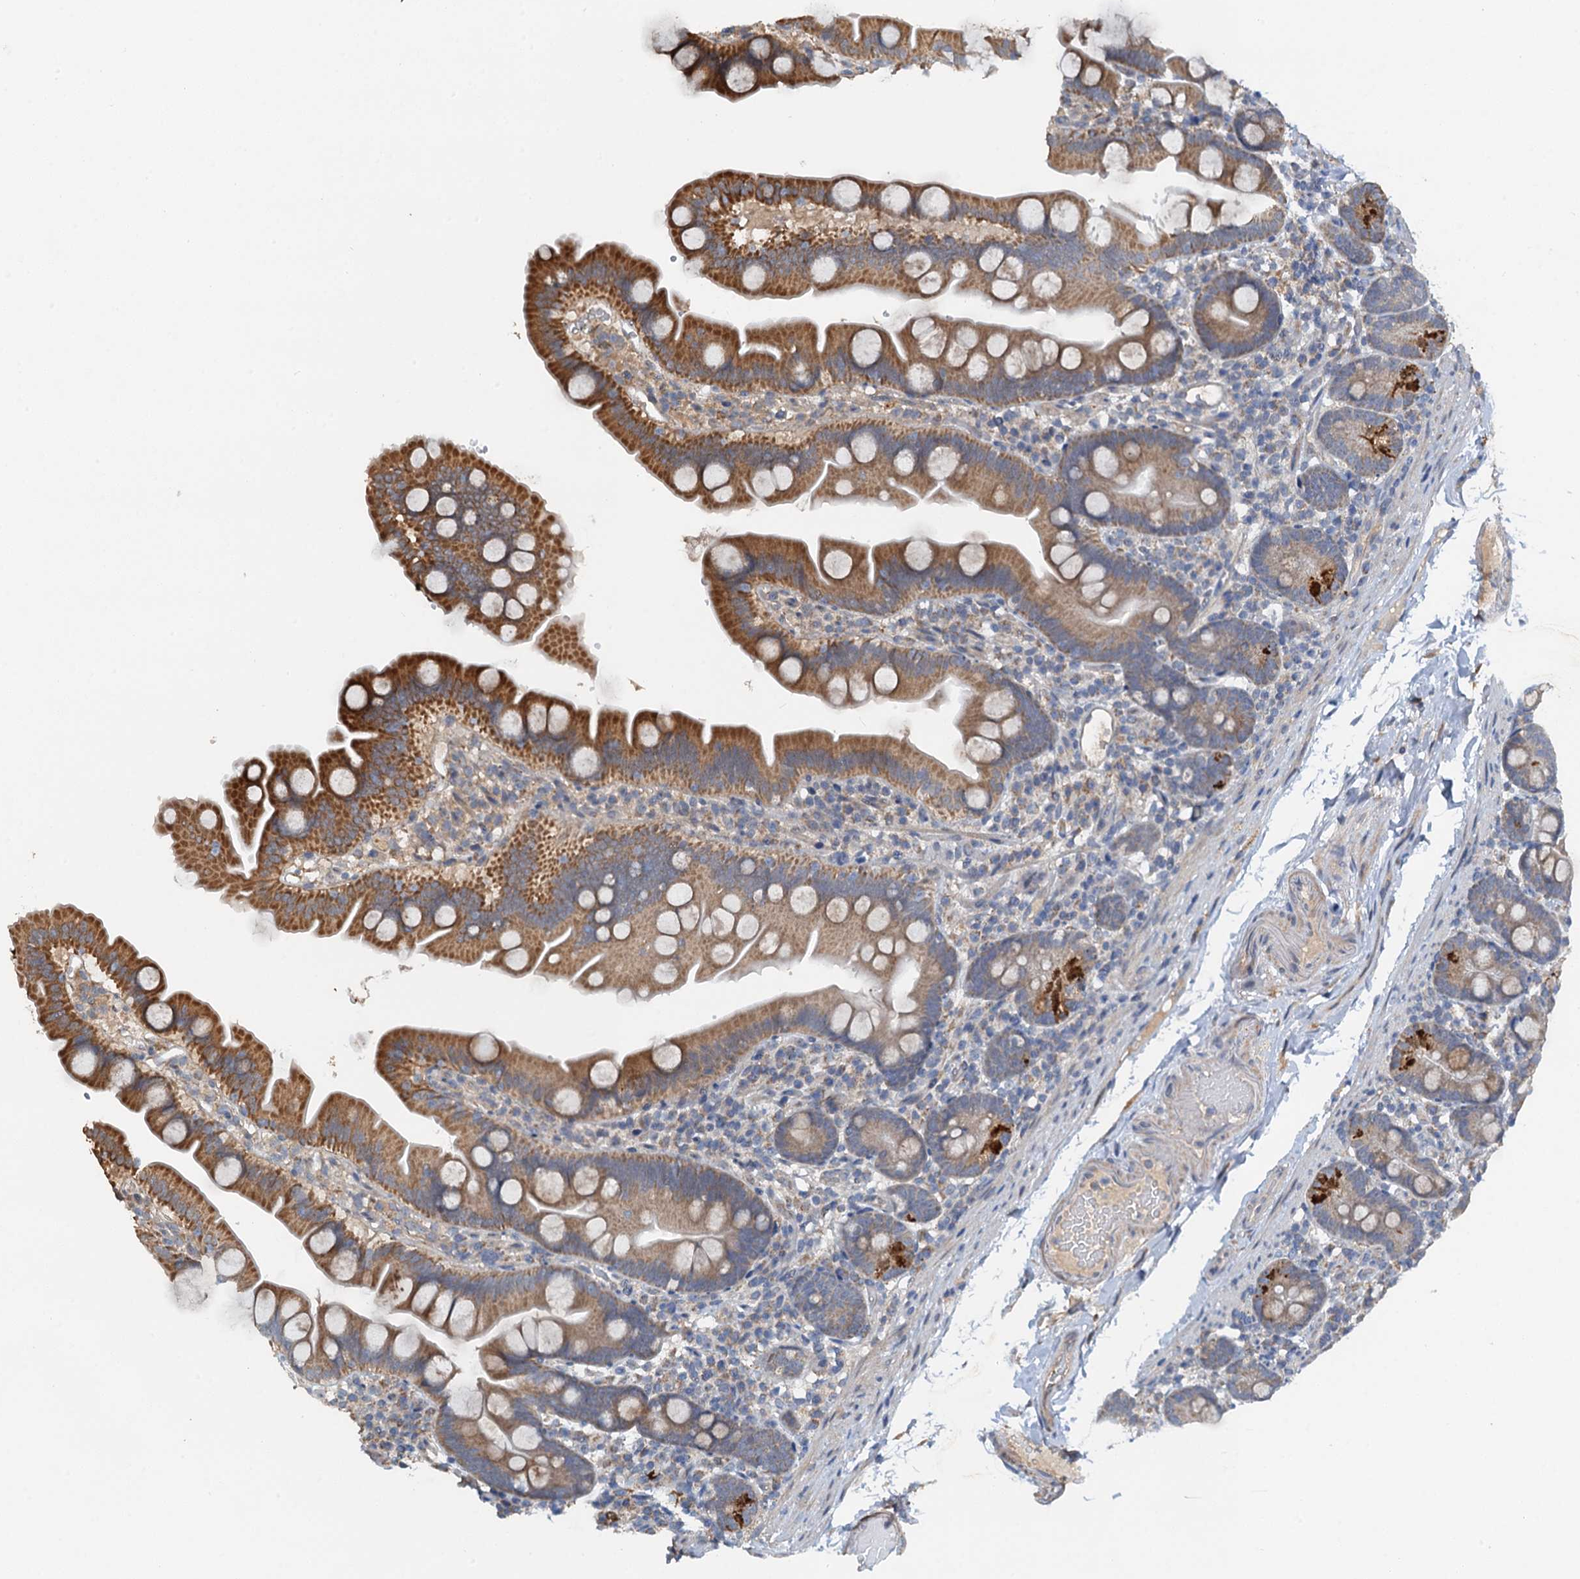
{"staining": {"intensity": "strong", "quantity": "25%-75%", "location": "cytoplasmic/membranous"}, "tissue": "small intestine", "cell_type": "Glandular cells", "image_type": "normal", "snomed": [{"axis": "morphology", "description": "Normal tissue, NOS"}, {"axis": "topography", "description": "Small intestine"}], "caption": "High-magnification brightfield microscopy of normal small intestine stained with DAB (3,3'-diaminobenzidine) (brown) and counterstained with hematoxylin (blue). glandular cells exhibit strong cytoplasmic/membranous positivity is present in about25%-75% of cells. (IHC, brightfield microscopy, high magnification).", "gene": "ZNF606", "patient": {"sex": "female", "age": 68}}